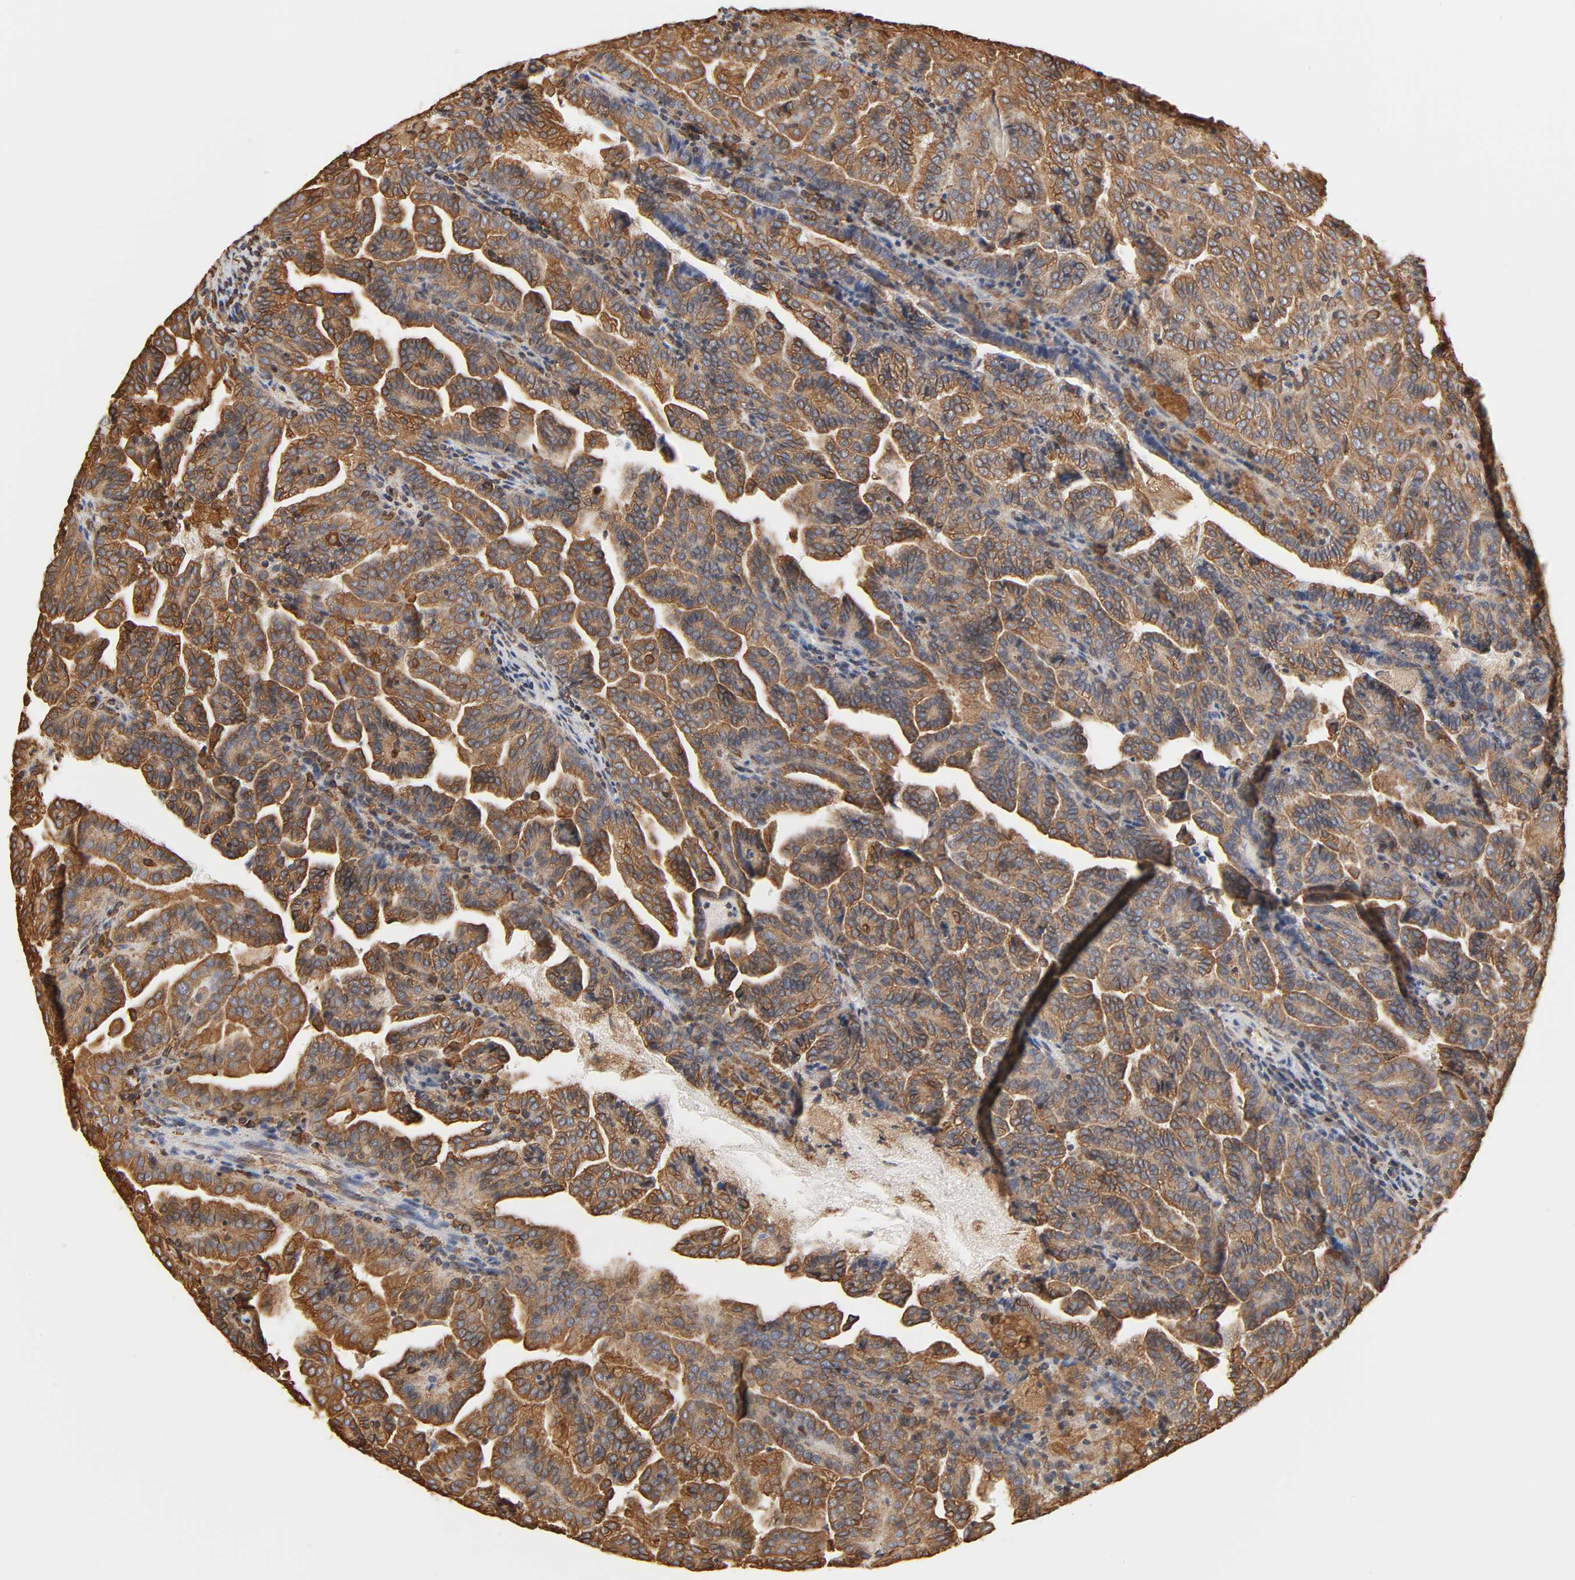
{"staining": {"intensity": "moderate", "quantity": ">75%", "location": "cytoplasmic/membranous"}, "tissue": "renal cancer", "cell_type": "Tumor cells", "image_type": "cancer", "snomed": [{"axis": "morphology", "description": "Adenocarcinoma, NOS"}, {"axis": "topography", "description": "Kidney"}], "caption": "Renal cancer (adenocarcinoma) stained with immunohistochemistry reveals moderate cytoplasmic/membranous positivity in about >75% of tumor cells. The staining is performed using DAB brown chromogen to label protein expression. The nuclei are counter-stained blue using hematoxylin.", "gene": "BCAP31", "patient": {"sex": "male", "age": 61}}